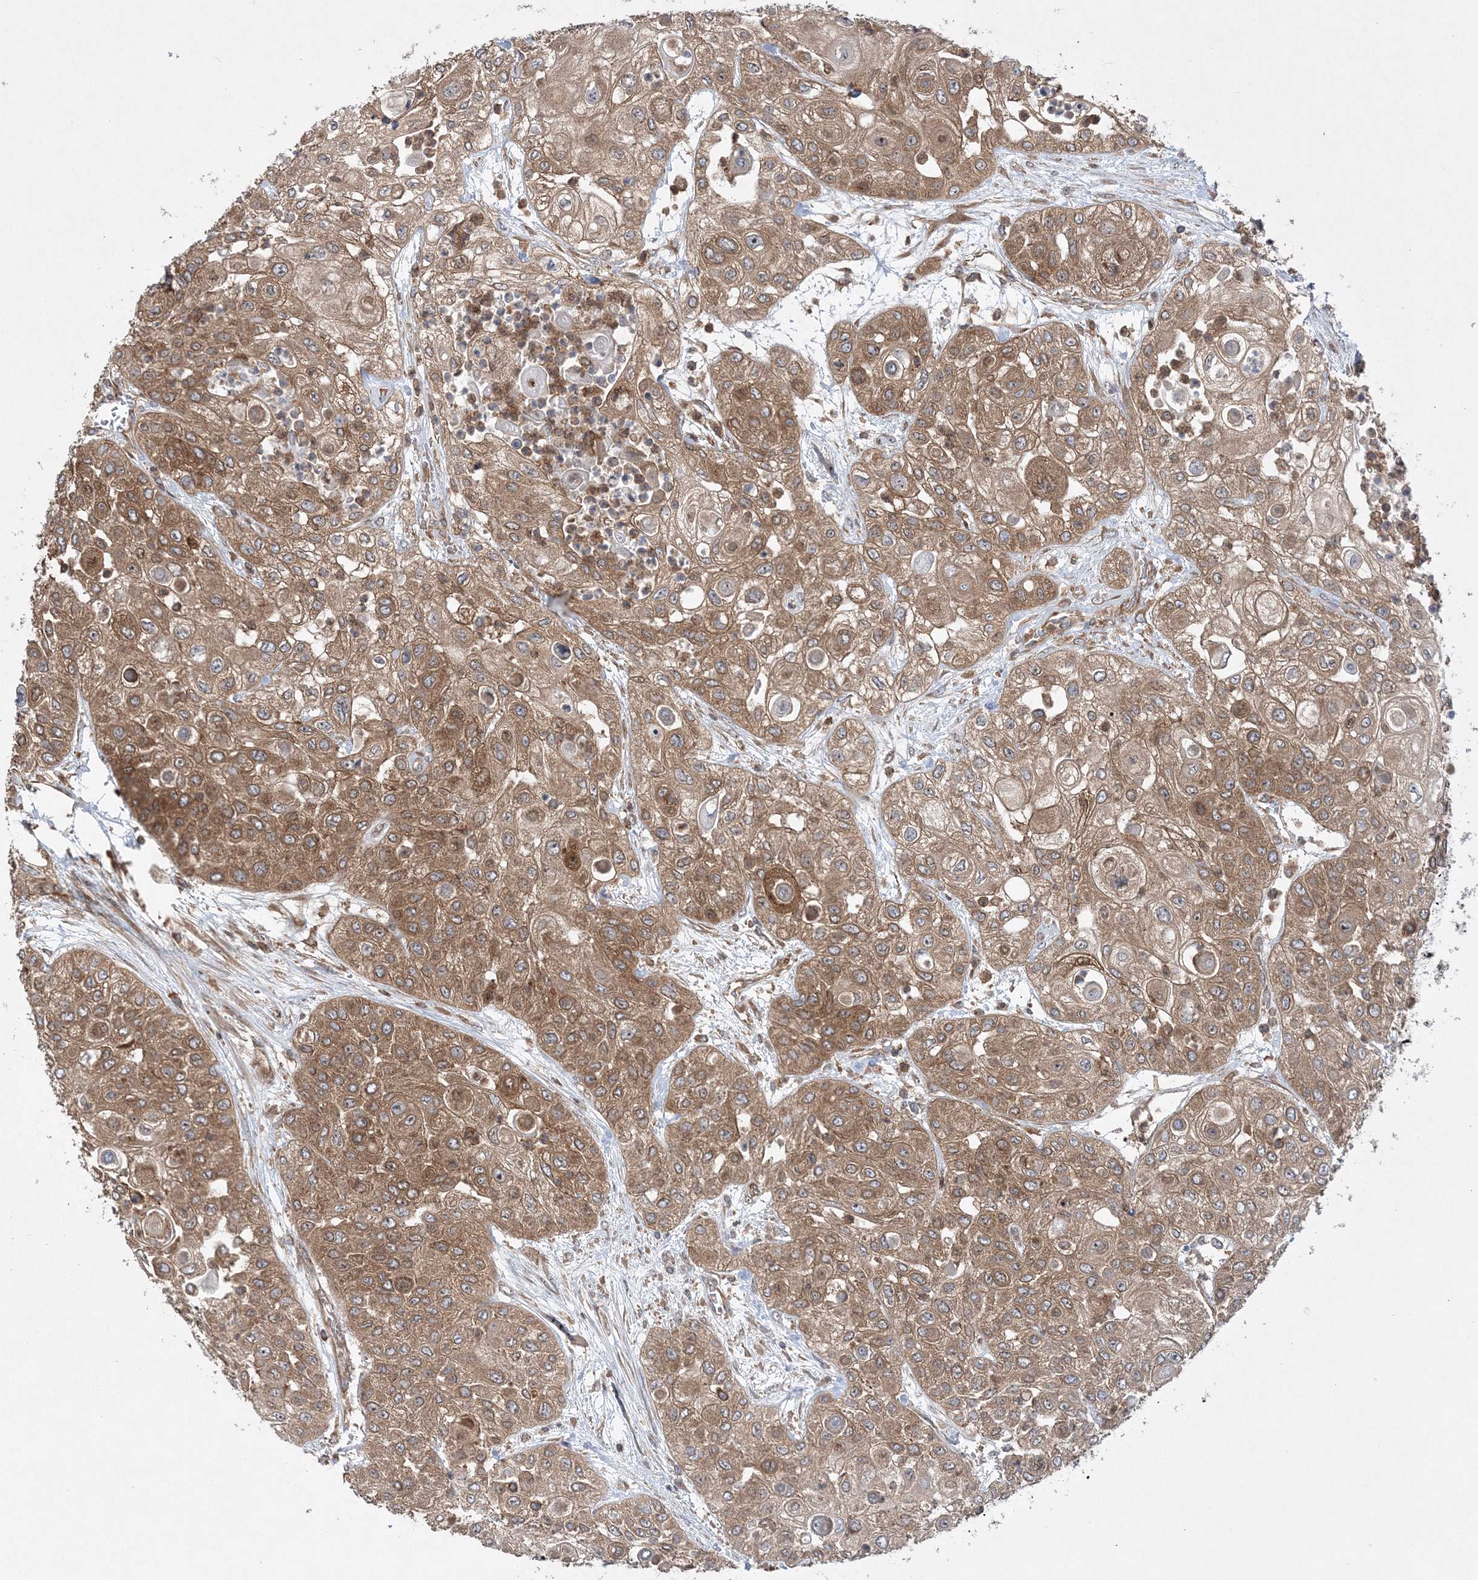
{"staining": {"intensity": "moderate", "quantity": ">75%", "location": "cytoplasmic/membranous"}, "tissue": "urothelial cancer", "cell_type": "Tumor cells", "image_type": "cancer", "snomed": [{"axis": "morphology", "description": "Urothelial carcinoma, High grade"}, {"axis": "topography", "description": "Urinary bladder"}], "caption": "Moderate cytoplasmic/membranous protein staining is identified in approximately >75% of tumor cells in urothelial cancer.", "gene": "ACAP2", "patient": {"sex": "female", "age": 79}}